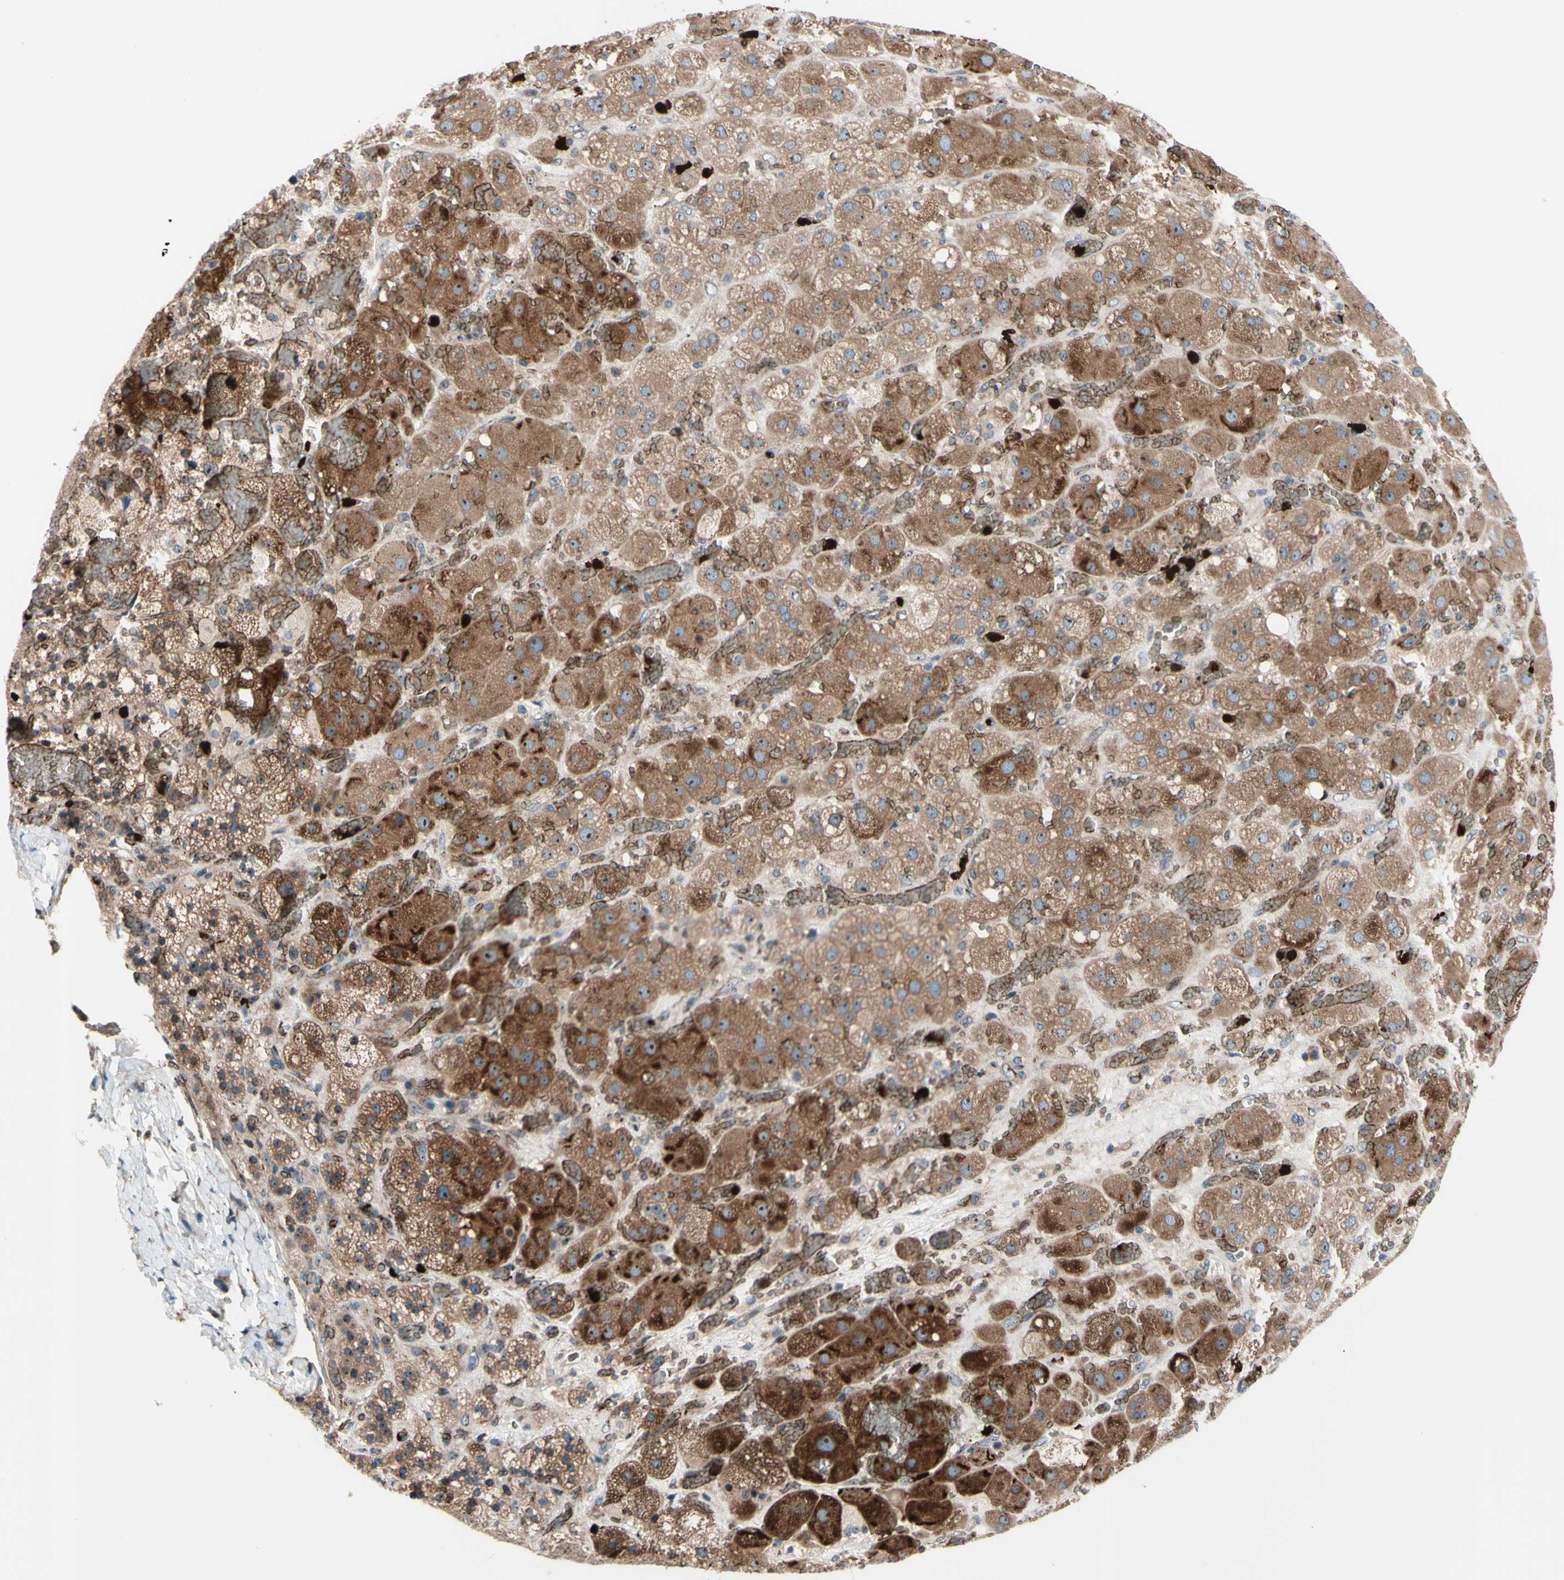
{"staining": {"intensity": "strong", "quantity": ">75%", "location": "cytoplasmic/membranous,nuclear"}, "tissue": "adrenal gland", "cell_type": "Glandular cells", "image_type": "normal", "snomed": [{"axis": "morphology", "description": "Normal tissue, NOS"}, {"axis": "topography", "description": "Adrenal gland"}], "caption": "Unremarkable adrenal gland was stained to show a protein in brown. There is high levels of strong cytoplasmic/membranous,nuclear staining in about >75% of glandular cells. The staining was performed using DAB to visualize the protein expression in brown, while the nuclei were stained in blue with hematoxylin (Magnification: 20x).", "gene": "USP9X", "patient": {"sex": "female", "age": 47}}